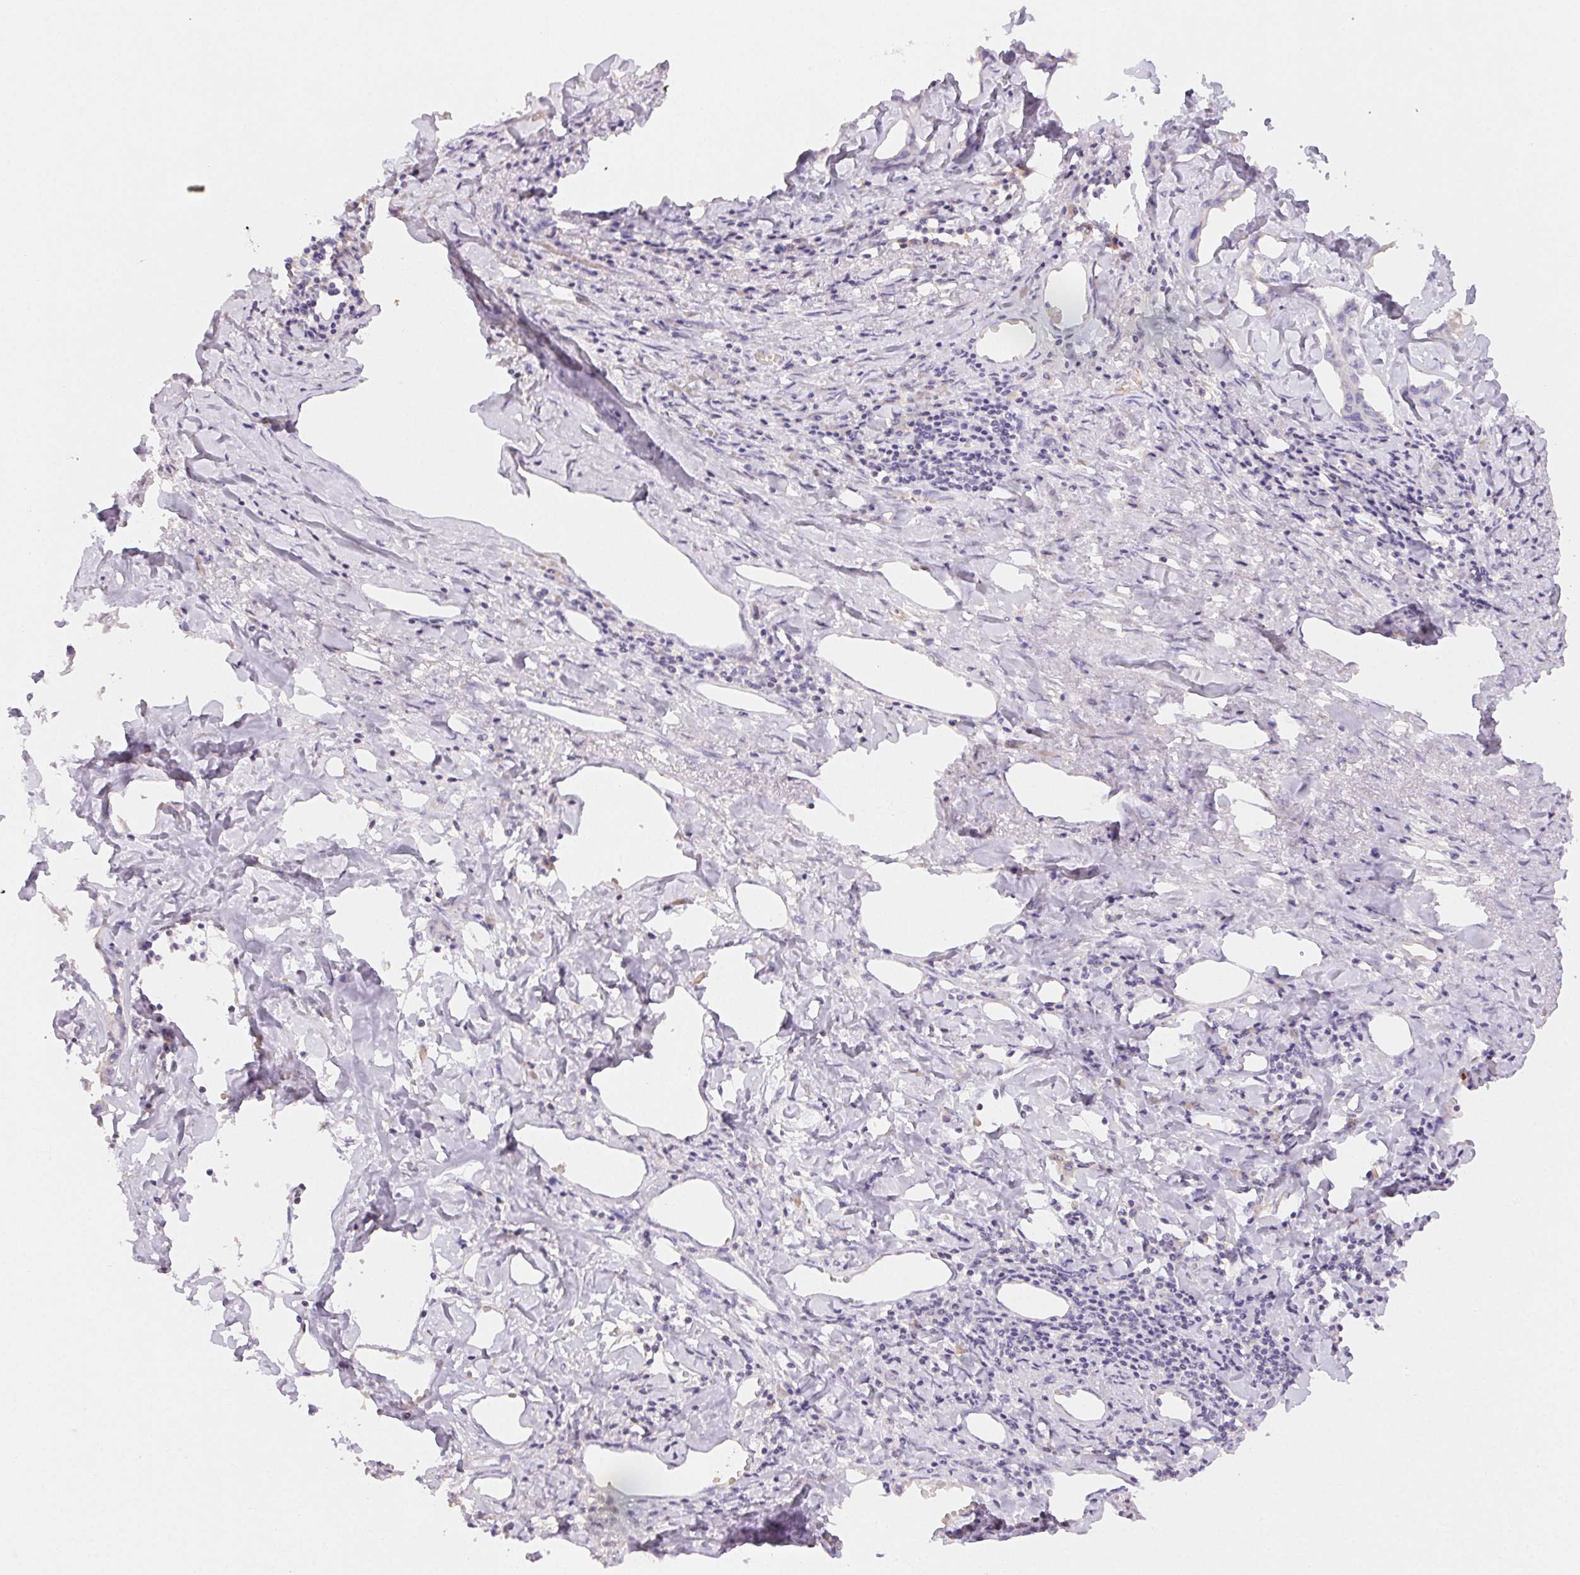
{"staining": {"intensity": "negative", "quantity": "none", "location": "none"}, "tissue": "liver cancer", "cell_type": "Tumor cells", "image_type": "cancer", "snomed": [{"axis": "morphology", "description": "Cholangiocarcinoma"}, {"axis": "topography", "description": "Liver"}], "caption": "This is an immunohistochemistry micrograph of human liver cancer (cholangiocarcinoma). There is no positivity in tumor cells.", "gene": "PADI4", "patient": {"sex": "male", "age": 59}}